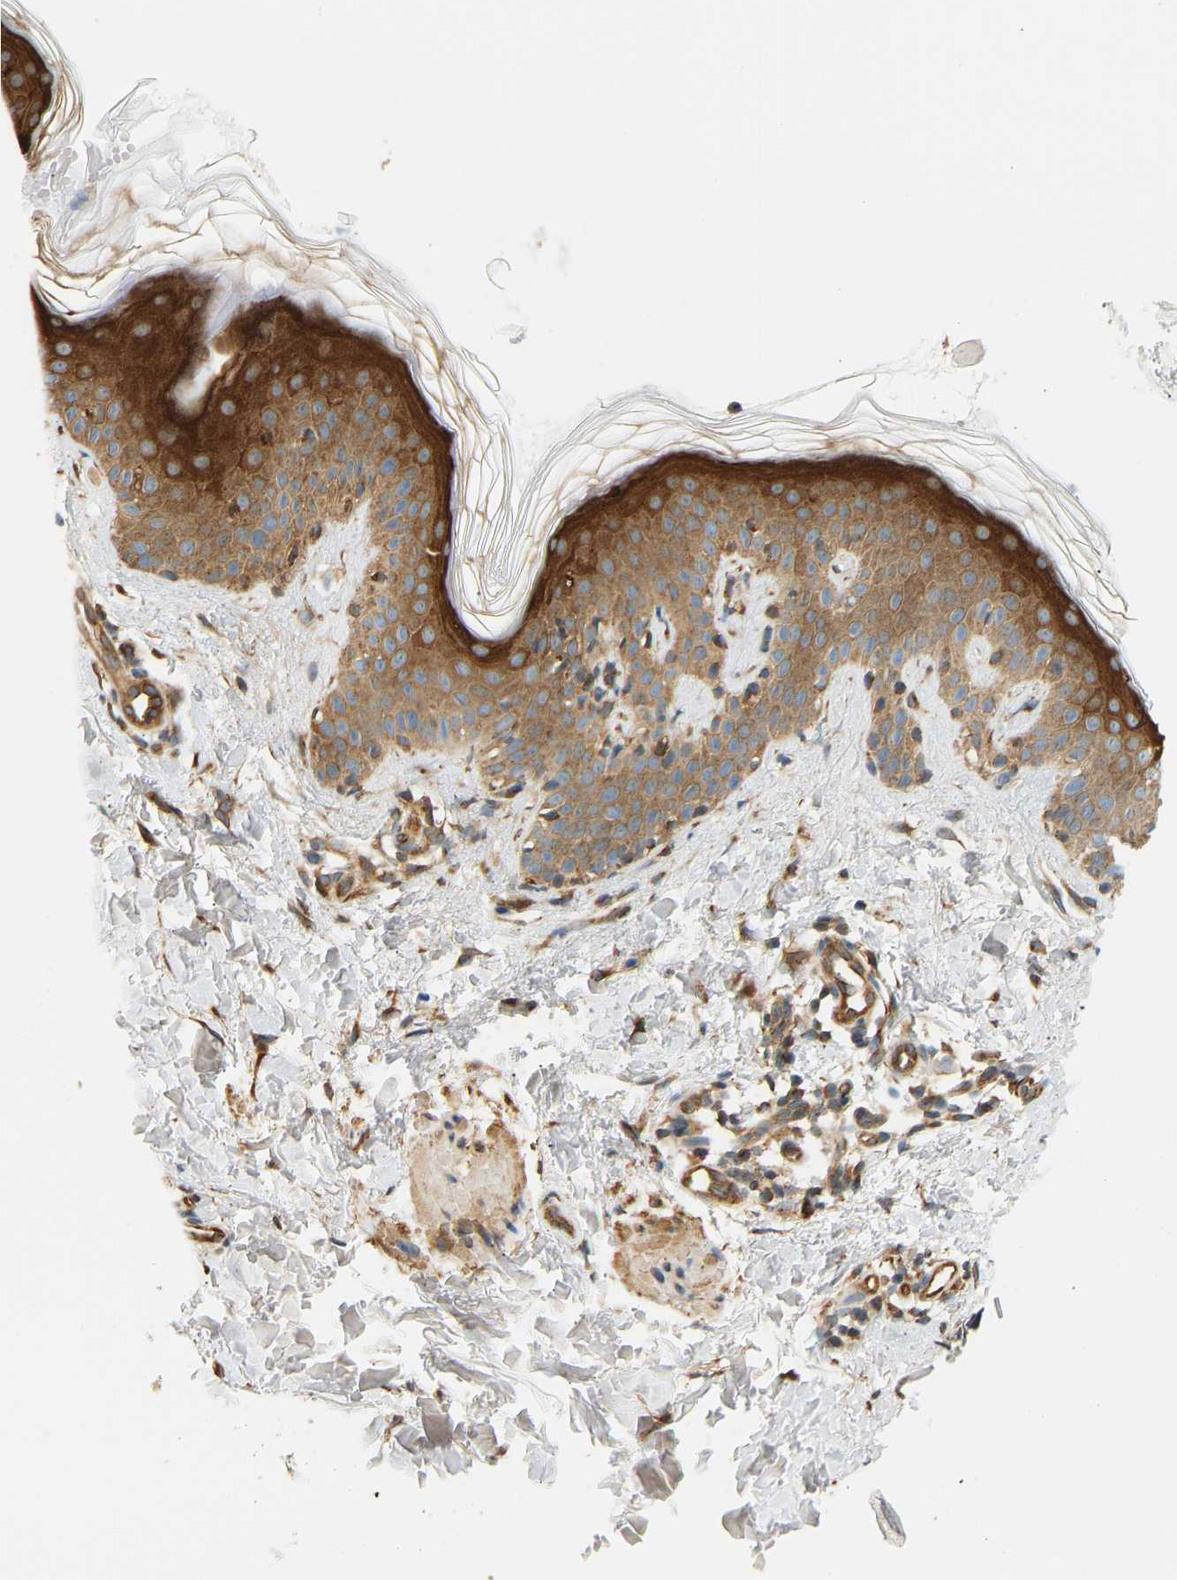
{"staining": {"intensity": "moderate", "quantity": "25%-75%", "location": "cytoplasmic/membranous"}, "tissue": "skin", "cell_type": "Fibroblasts", "image_type": "normal", "snomed": [{"axis": "morphology", "description": "Normal tissue, NOS"}, {"axis": "topography", "description": "Skin"}], "caption": "A high-resolution histopathology image shows immunohistochemistry staining of unremarkable skin, which demonstrates moderate cytoplasmic/membranous staining in approximately 25%-75% of fibroblasts.", "gene": "CEP57", "patient": {"sex": "male", "age": 40}}